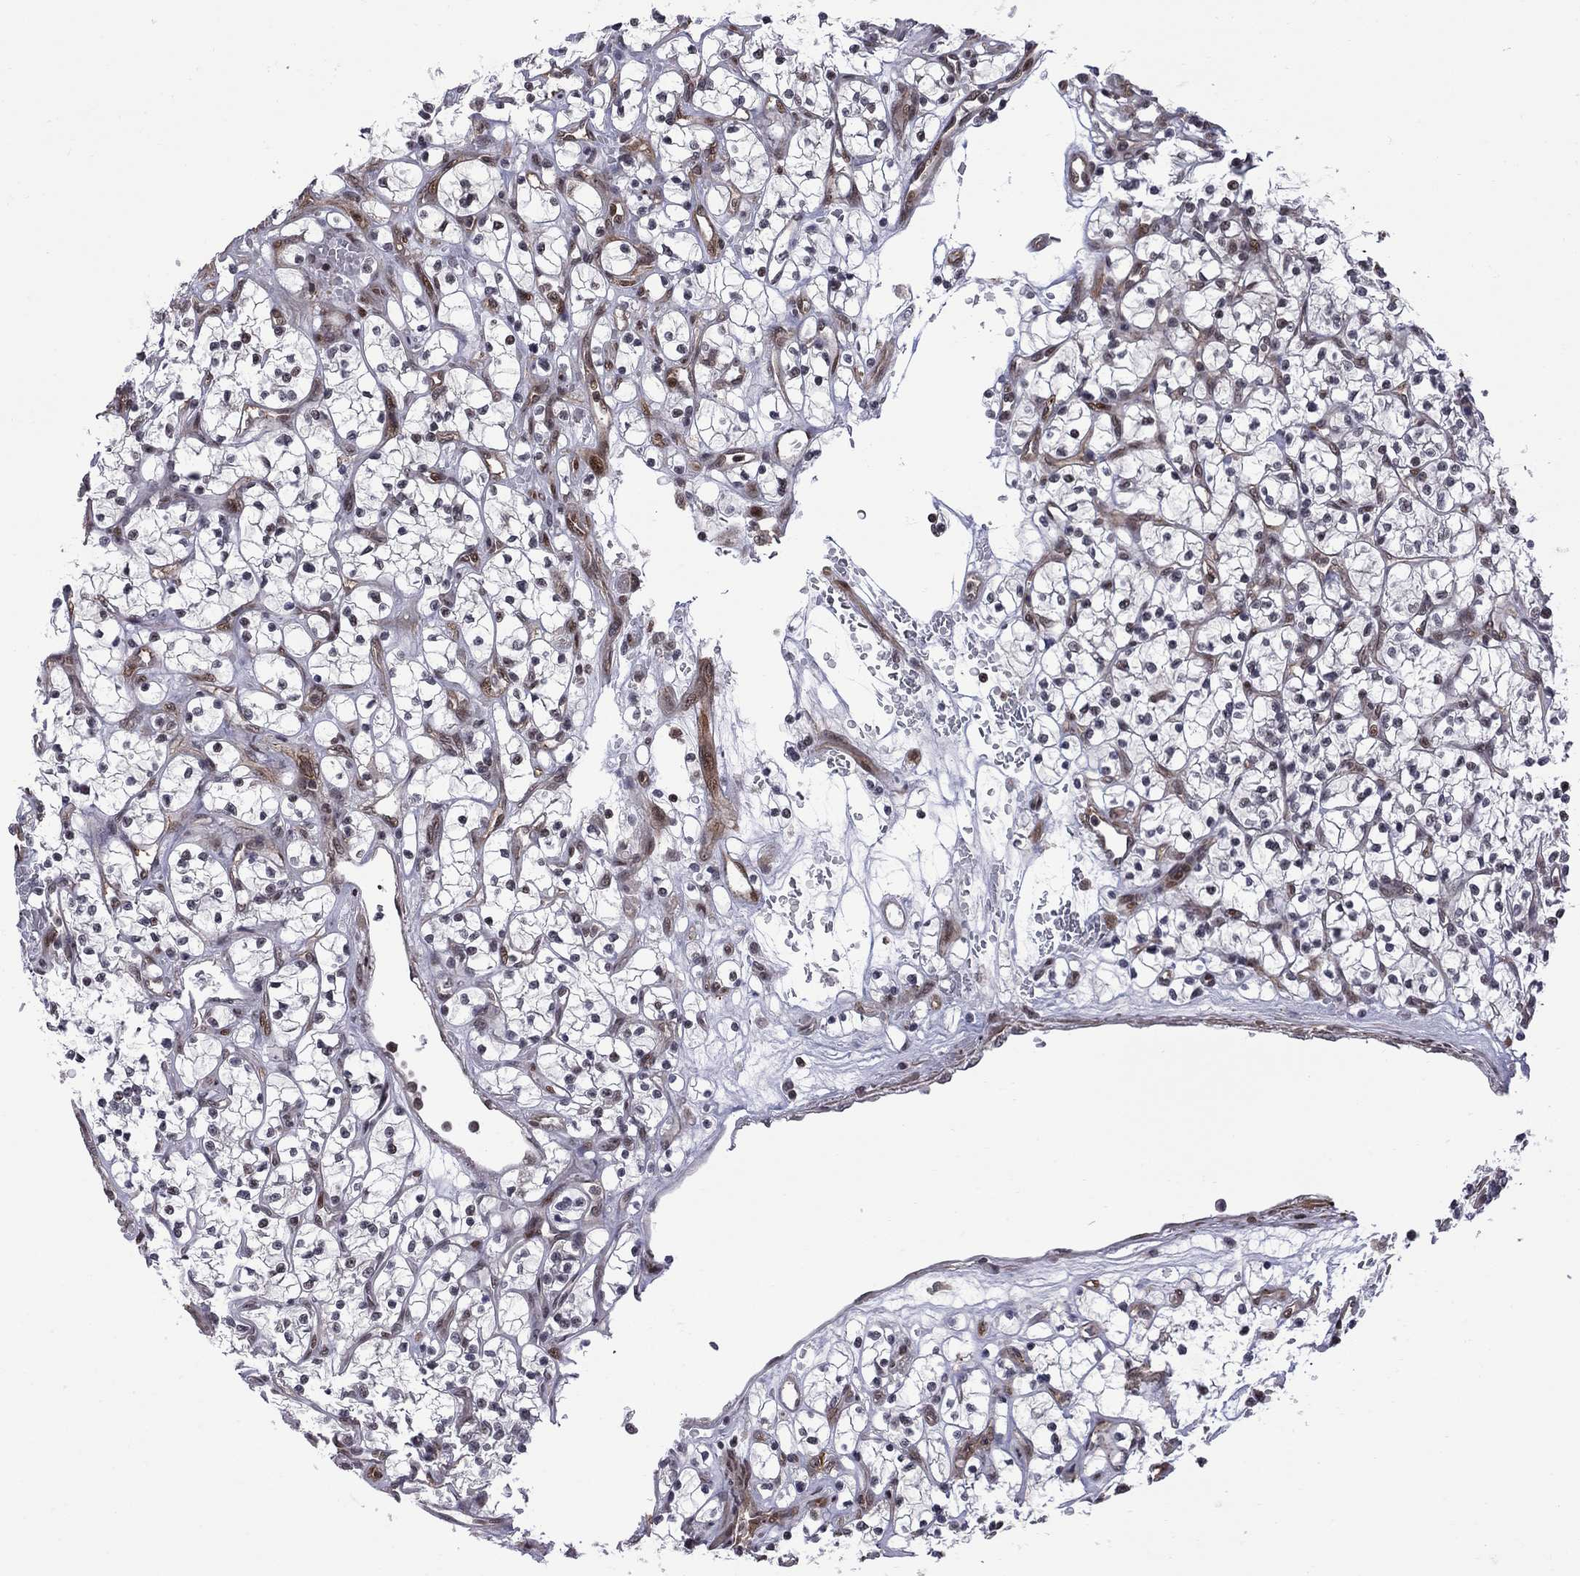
{"staining": {"intensity": "negative", "quantity": "none", "location": "none"}, "tissue": "renal cancer", "cell_type": "Tumor cells", "image_type": "cancer", "snomed": [{"axis": "morphology", "description": "Adenocarcinoma, NOS"}, {"axis": "topography", "description": "Kidney"}], "caption": "IHC of human renal adenocarcinoma shows no staining in tumor cells.", "gene": "BRF1", "patient": {"sex": "female", "age": 64}}